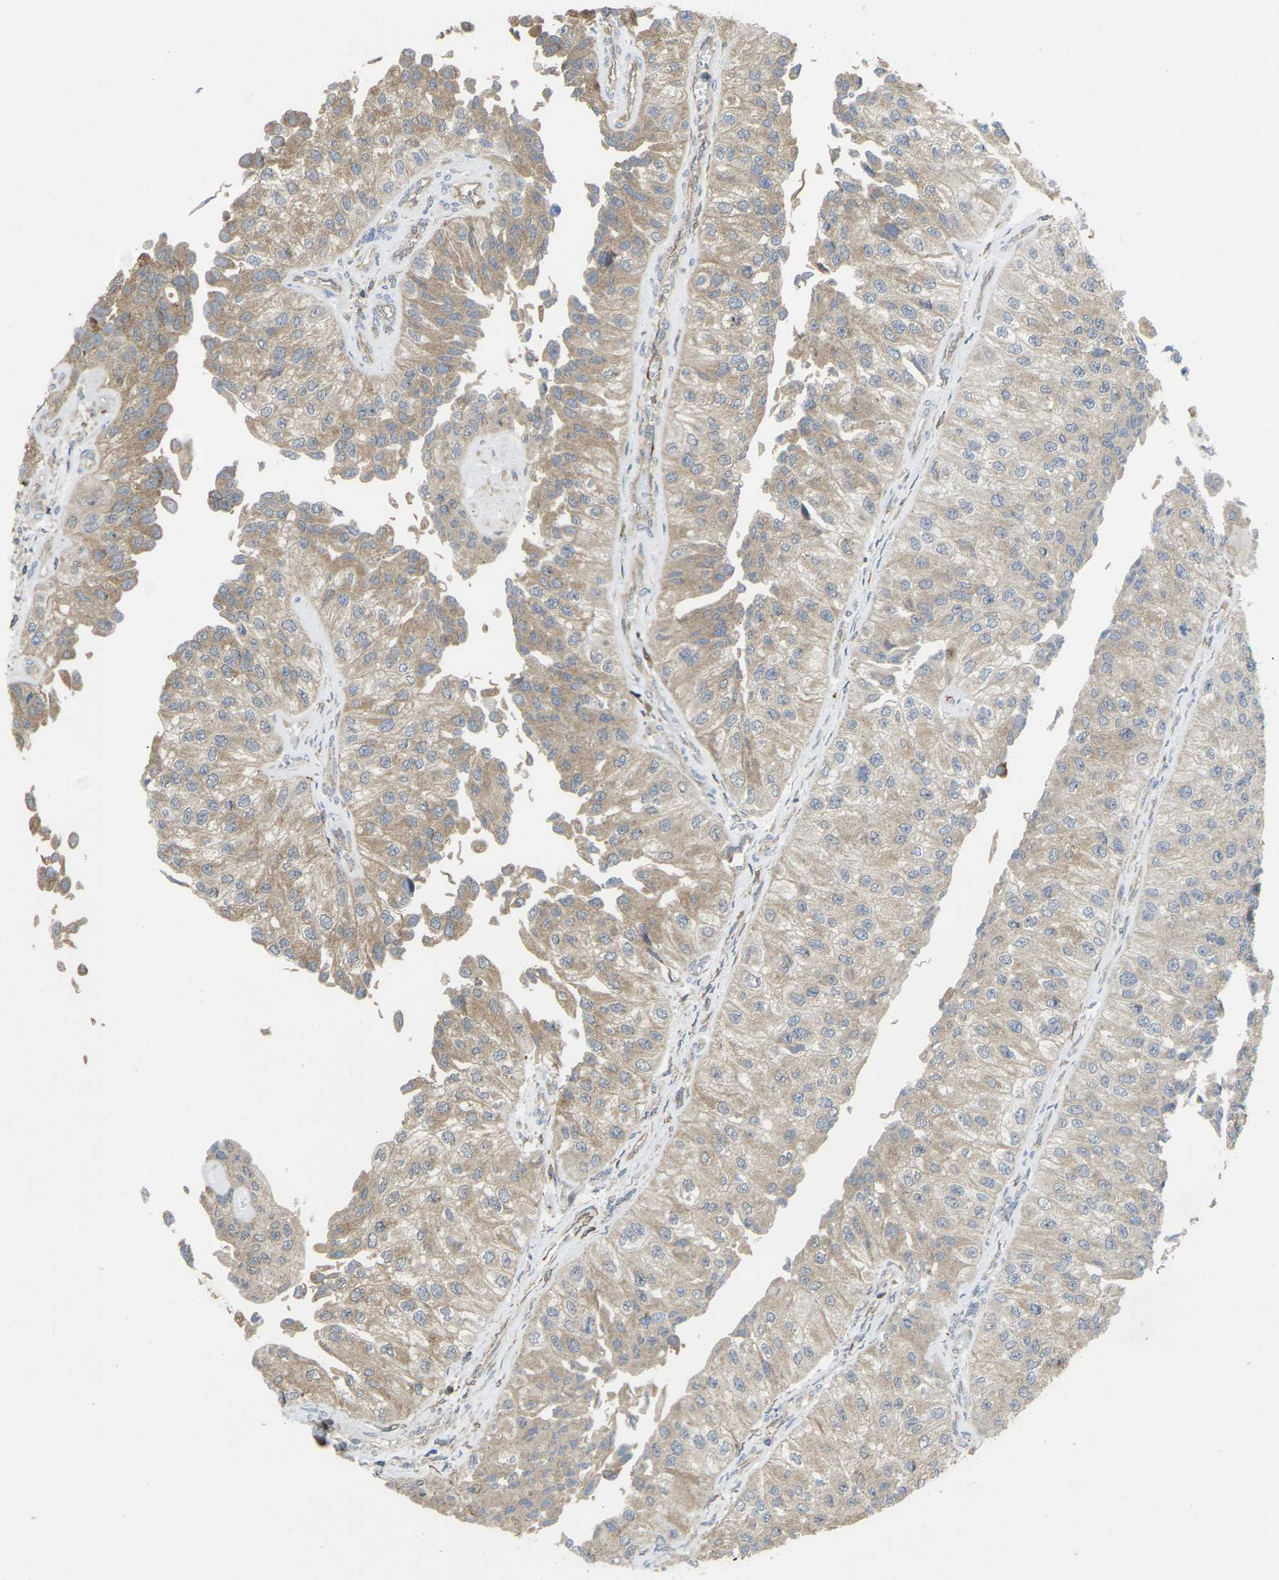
{"staining": {"intensity": "moderate", "quantity": ">75%", "location": "cytoplasmic/membranous"}, "tissue": "urothelial cancer", "cell_type": "Tumor cells", "image_type": "cancer", "snomed": [{"axis": "morphology", "description": "Urothelial carcinoma, High grade"}, {"axis": "topography", "description": "Kidney"}, {"axis": "topography", "description": "Urinary bladder"}], "caption": "A high-resolution histopathology image shows immunohistochemistry staining of urothelial cancer, which demonstrates moderate cytoplasmic/membranous expression in about >75% of tumor cells.", "gene": "TIAM1", "patient": {"sex": "male", "age": 77}}